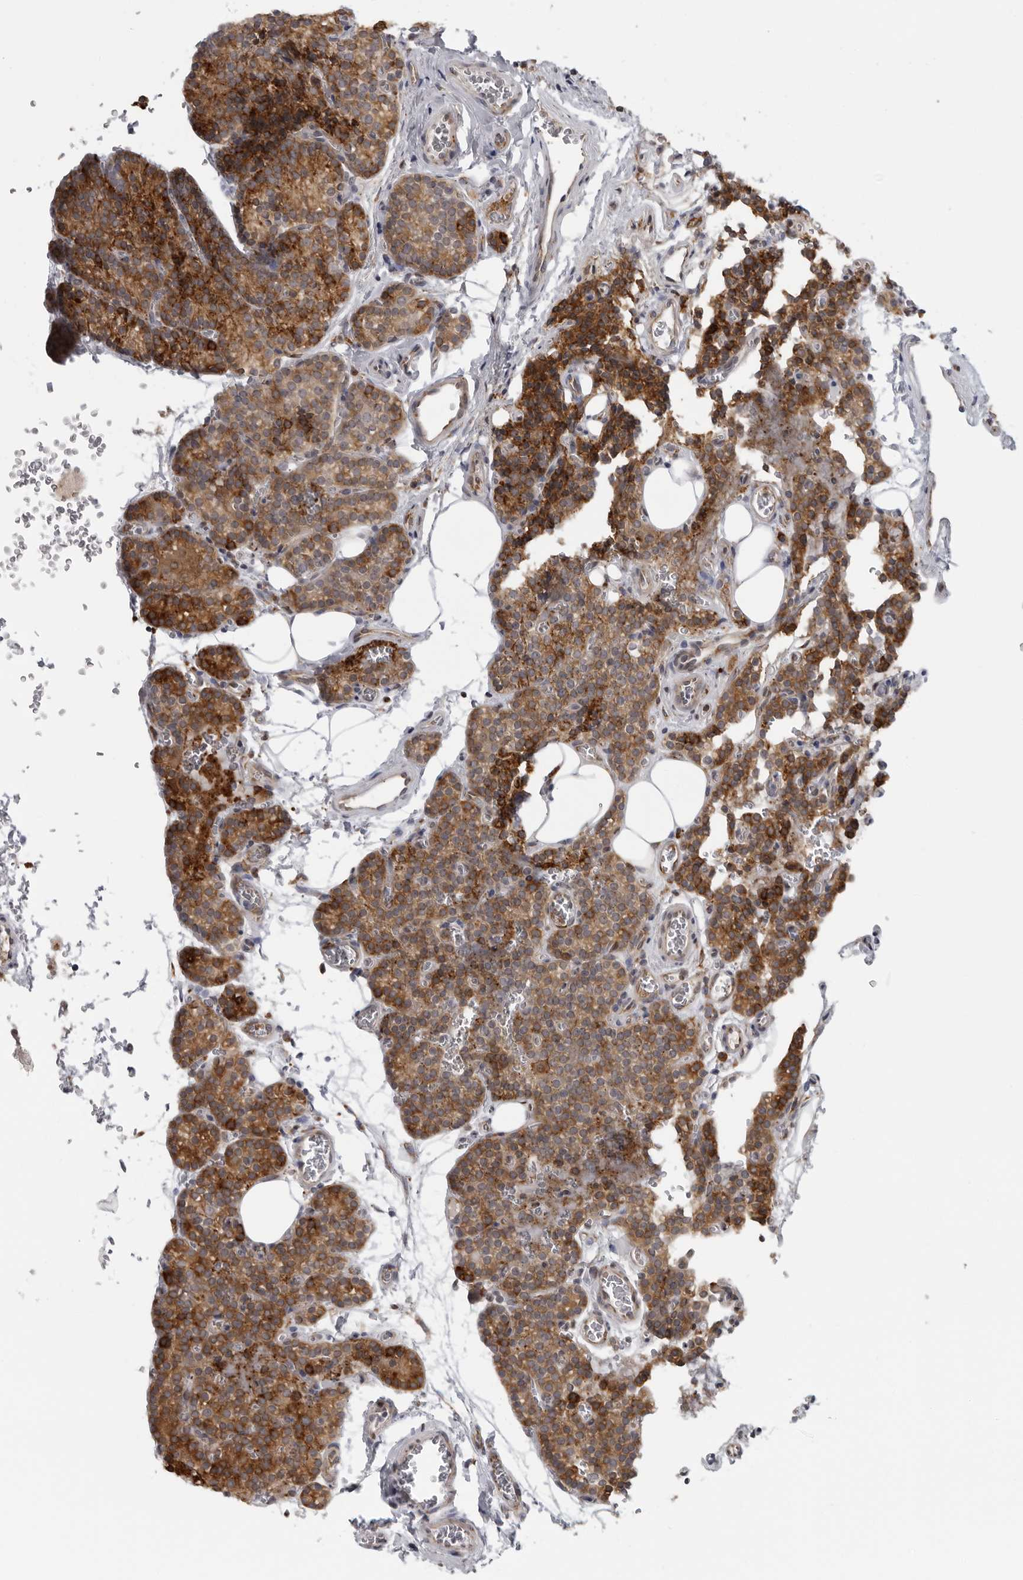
{"staining": {"intensity": "moderate", "quantity": ">75%", "location": "cytoplasmic/membranous"}, "tissue": "parathyroid gland", "cell_type": "Glandular cells", "image_type": "normal", "snomed": [{"axis": "morphology", "description": "Normal tissue, NOS"}, {"axis": "topography", "description": "Parathyroid gland"}], "caption": "Approximately >75% of glandular cells in normal human parathyroid gland reveal moderate cytoplasmic/membranous protein staining as visualized by brown immunohistochemical staining.", "gene": "ALPK2", "patient": {"sex": "female", "age": 64}}